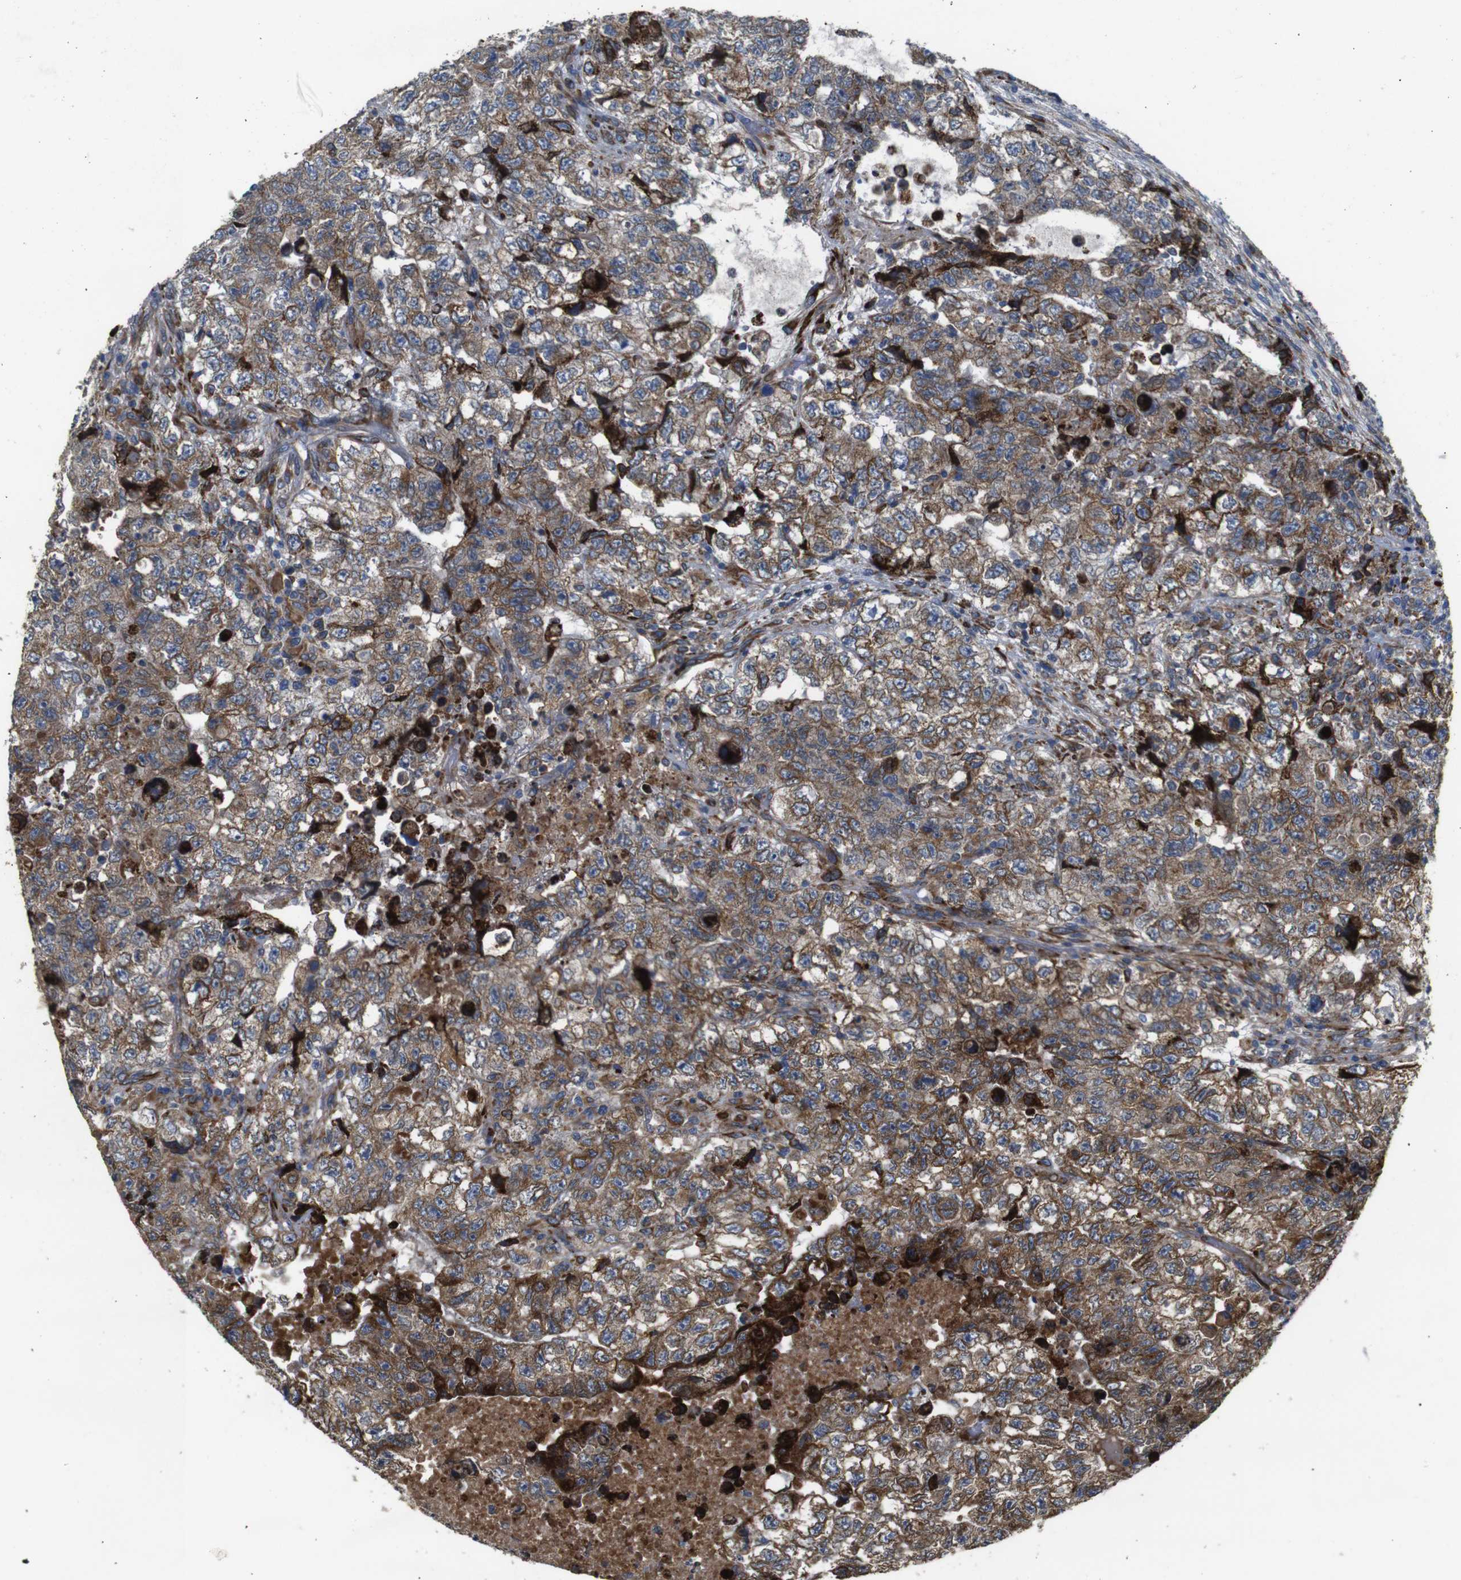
{"staining": {"intensity": "moderate", "quantity": ">75%", "location": "cytoplasmic/membranous"}, "tissue": "testis cancer", "cell_type": "Tumor cells", "image_type": "cancer", "snomed": [{"axis": "morphology", "description": "Carcinoma, Embryonal, NOS"}, {"axis": "topography", "description": "Testis"}], "caption": "Testis embryonal carcinoma stained for a protein displays moderate cytoplasmic/membranous positivity in tumor cells. The staining was performed using DAB, with brown indicating positive protein expression. Nuclei are stained blue with hematoxylin.", "gene": "UBE2G2", "patient": {"sex": "male", "age": 36}}